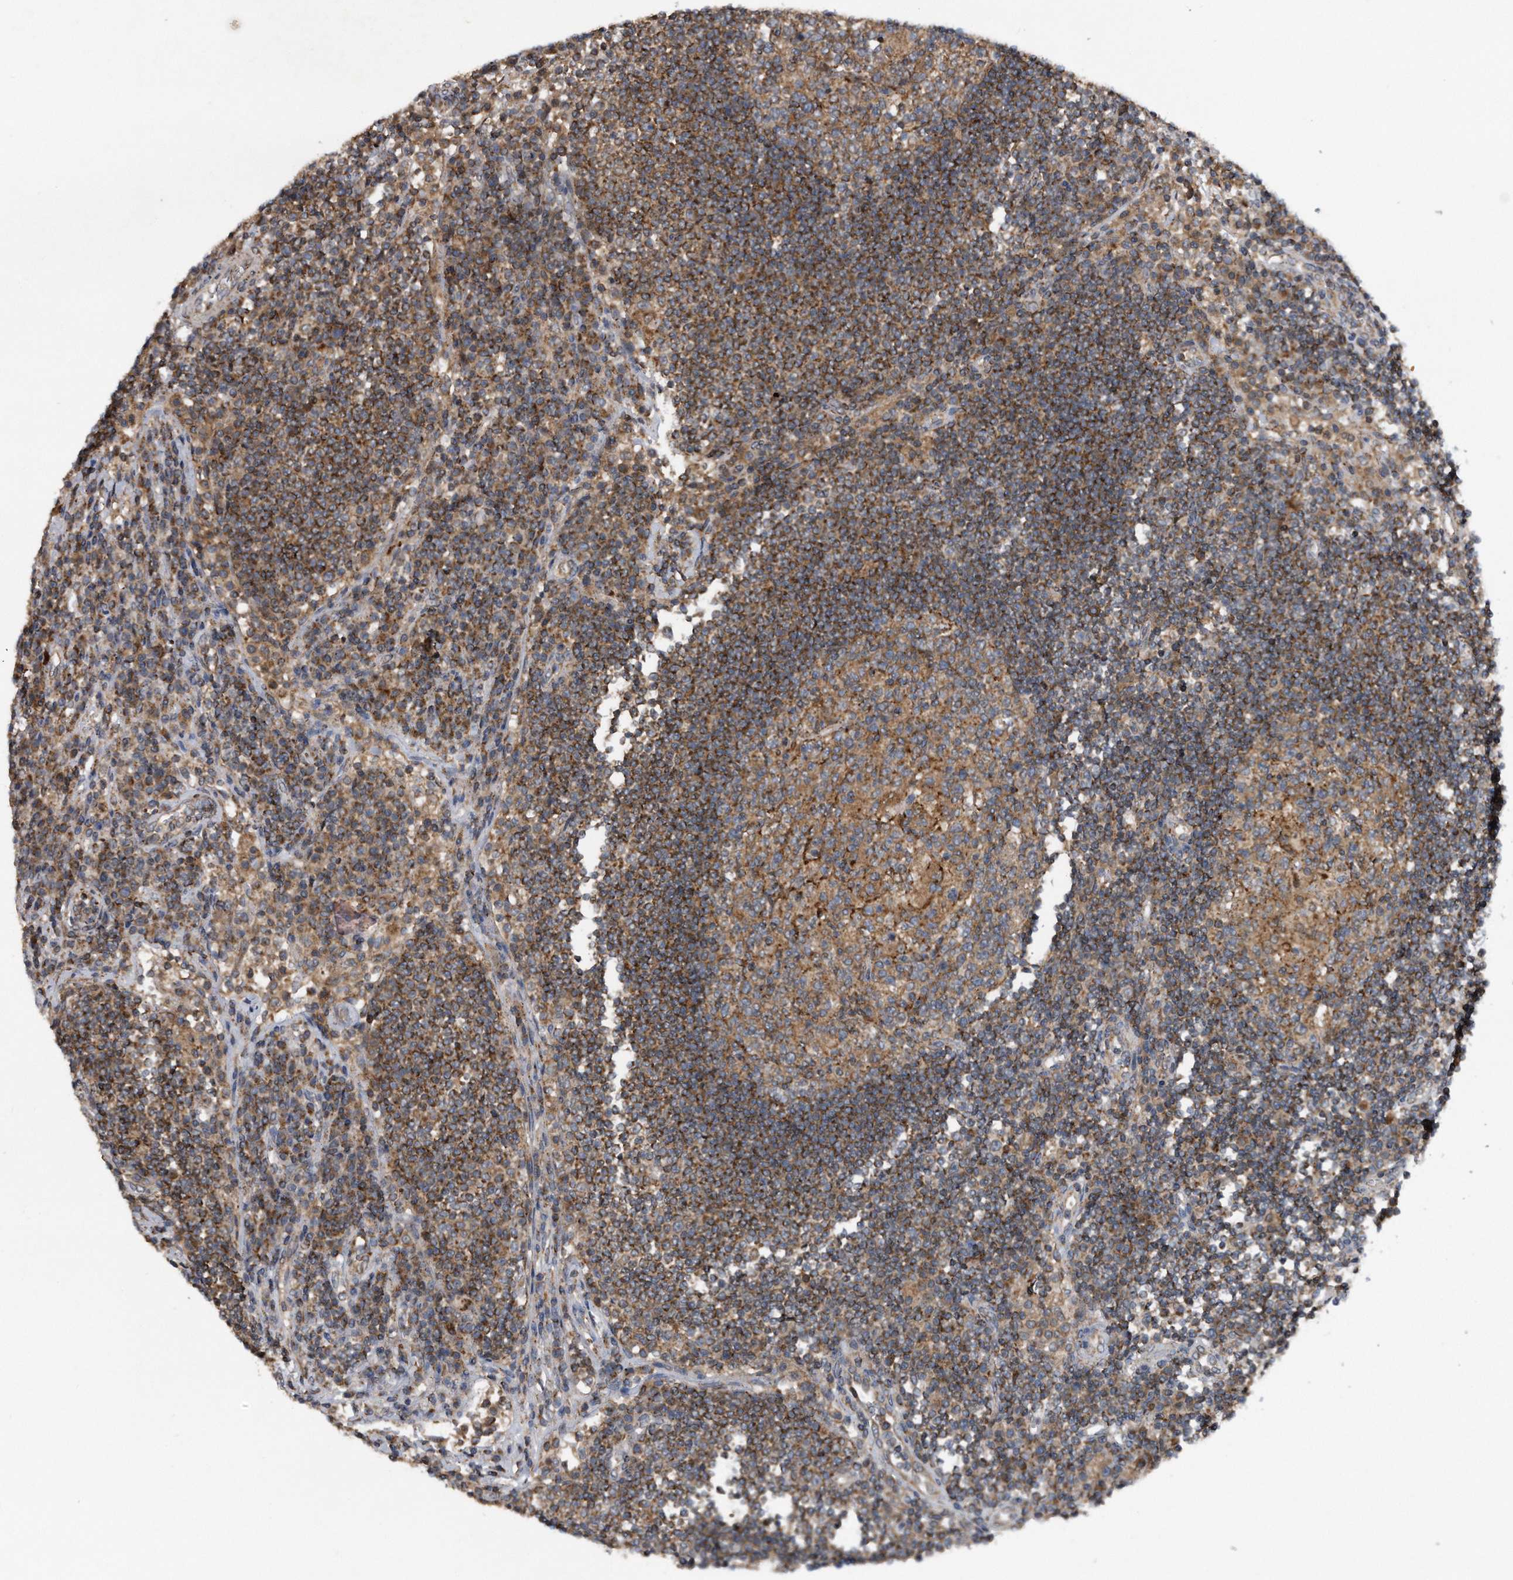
{"staining": {"intensity": "strong", "quantity": ">75%", "location": "cytoplasmic/membranous"}, "tissue": "lymph node", "cell_type": "Germinal center cells", "image_type": "normal", "snomed": [{"axis": "morphology", "description": "Normal tissue, NOS"}, {"axis": "topography", "description": "Lymph node"}], "caption": "Immunohistochemistry (IHC) (DAB) staining of unremarkable lymph node displays strong cytoplasmic/membranous protein staining in about >75% of germinal center cells. (Stains: DAB in brown, nuclei in blue, Microscopy: brightfield microscopy at high magnification).", "gene": "ALPK2", "patient": {"sex": "female", "age": 53}}